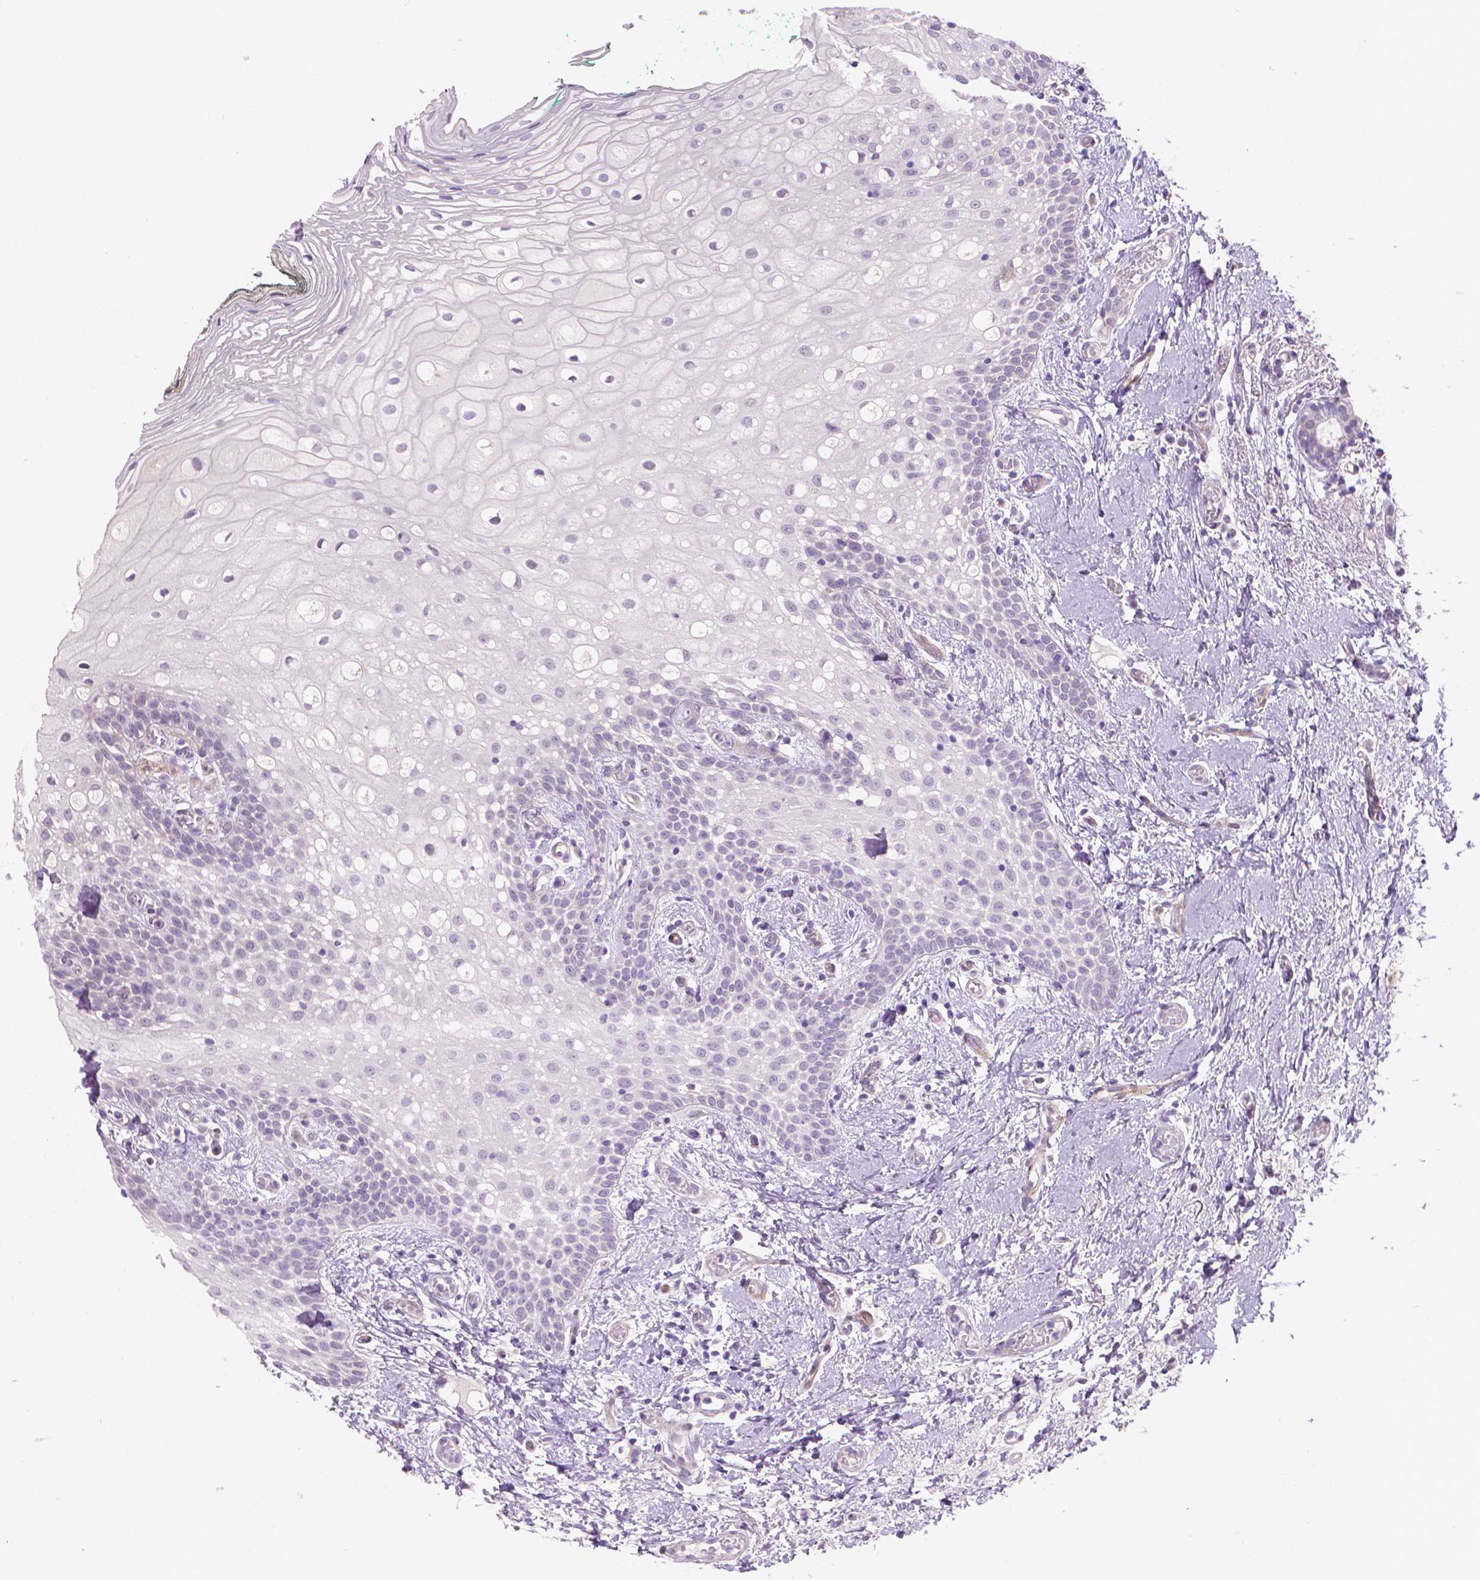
{"staining": {"intensity": "negative", "quantity": "none", "location": "none"}, "tissue": "oral mucosa", "cell_type": "Squamous epithelial cells", "image_type": "normal", "snomed": [{"axis": "morphology", "description": "Normal tissue, NOS"}, {"axis": "topography", "description": "Oral tissue"}], "caption": "Micrograph shows no protein positivity in squamous epithelial cells of benign oral mucosa.", "gene": "GSDMA", "patient": {"sex": "female", "age": 83}}